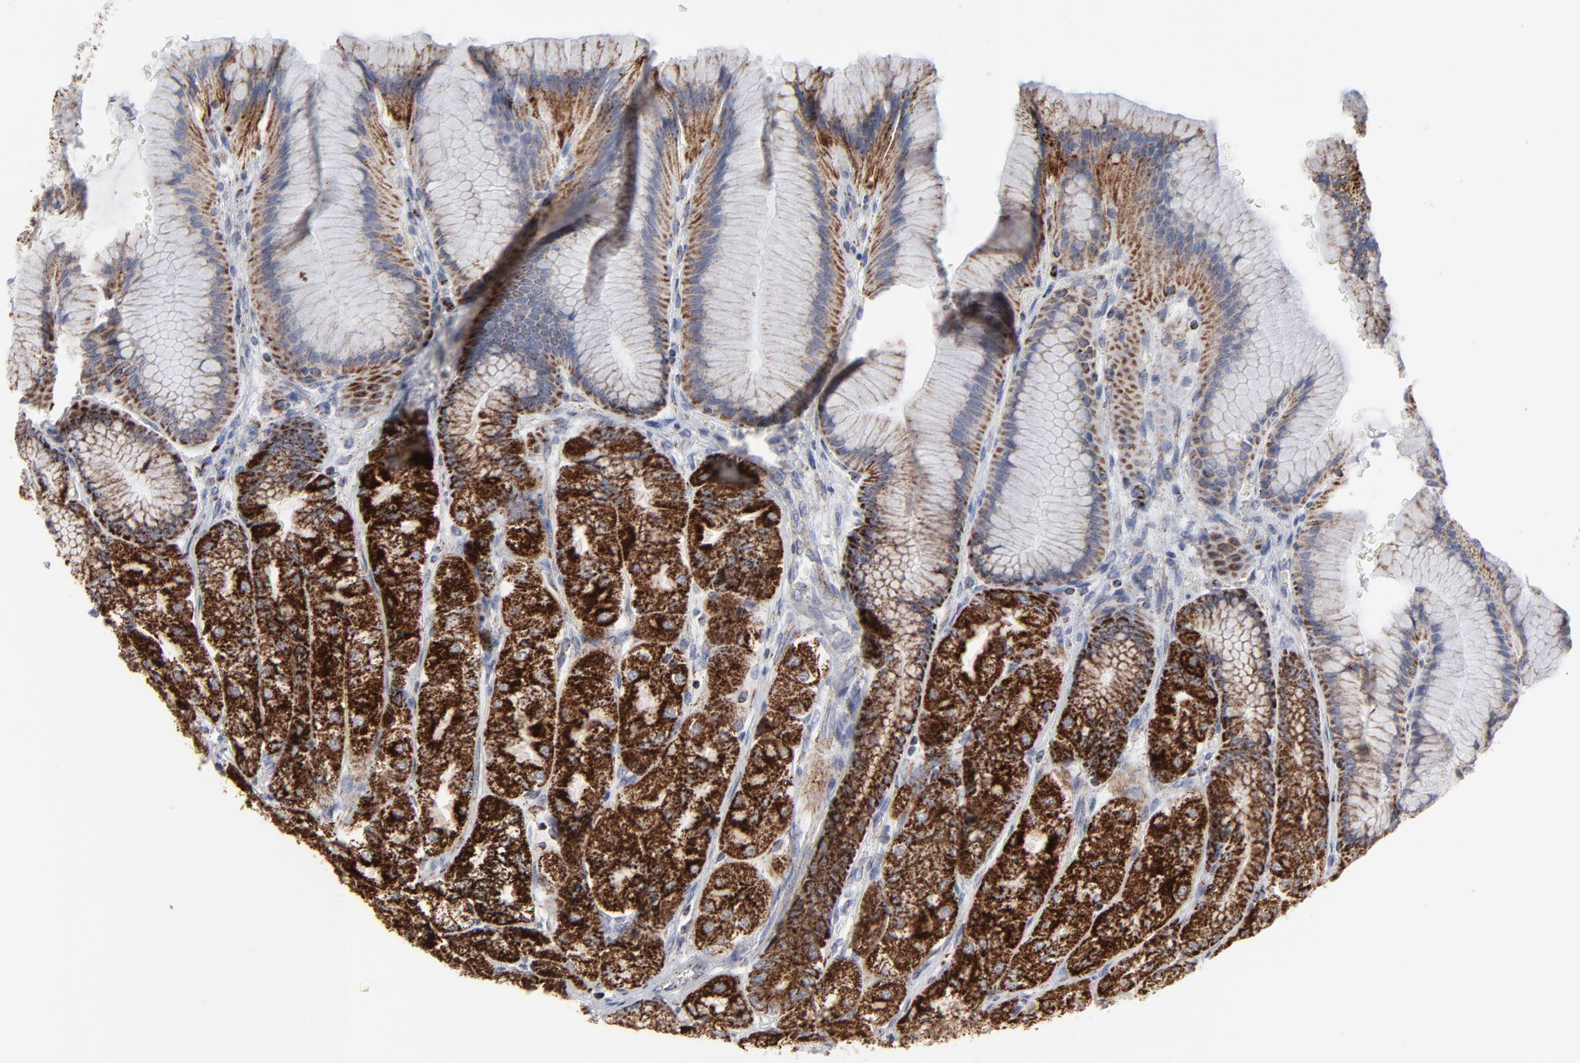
{"staining": {"intensity": "strong", "quantity": ">75%", "location": "cytoplasmic/membranous"}, "tissue": "stomach", "cell_type": "Glandular cells", "image_type": "normal", "snomed": [{"axis": "morphology", "description": "Normal tissue, NOS"}, {"axis": "morphology", "description": "Adenocarcinoma, NOS"}, {"axis": "topography", "description": "Stomach"}, {"axis": "topography", "description": "Stomach, lower"}], "caption": "Protein staining of normal stomach exhibits strong cytoplasmic/membranous expression in approximately >75% of glandular cells. The protein of interest is stained brown, and the nuclei are stained in blue (DAB (3,3'-diaminobenzidine) IHC with brightfield microscopy, high magnification).", "gene": "TXNRD2", "patient": {"sex": "female", "age": 65}}